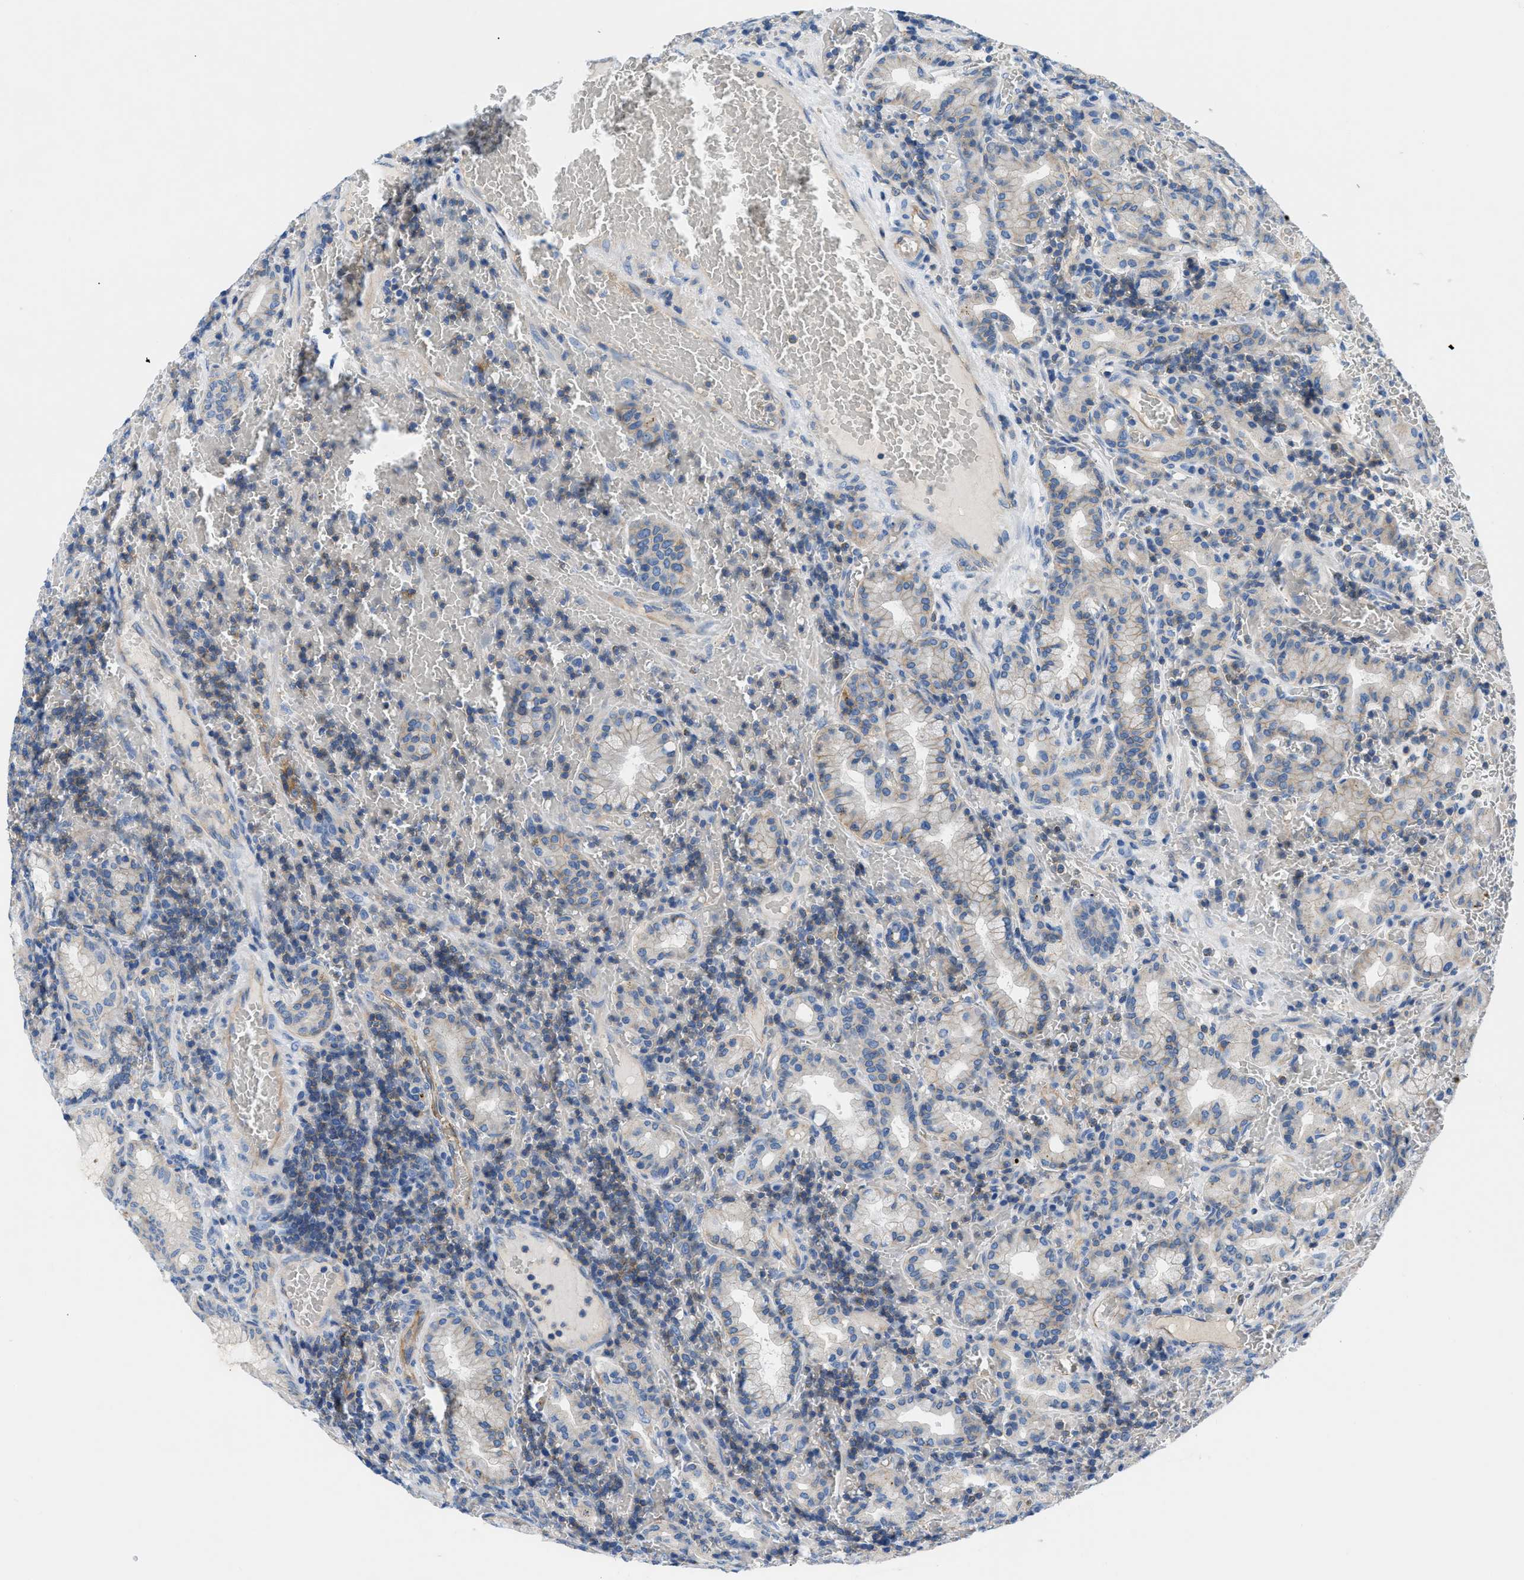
{"staining": {"intensity": "negative", "quantity": "none", "location": "none"}, "tissue": "stomach", "cell_type": "Glandular cells", "image_type": "normal", "snomed": [{"axis": "morphology", "description": "Normal tissue, NOS"}, {"axis": "morphology", "description": "Carcinoid, malignant, NOS"}, {"axis": "topography", "description": "Stomach, upper"}], "caption": "This is an immunohistochemistry (IHC) micrograph of unremarkable stomach. There is no expression in glandular cells.", "gene": "ORAI1", "patient": {"sex": "male", "age": 39}}